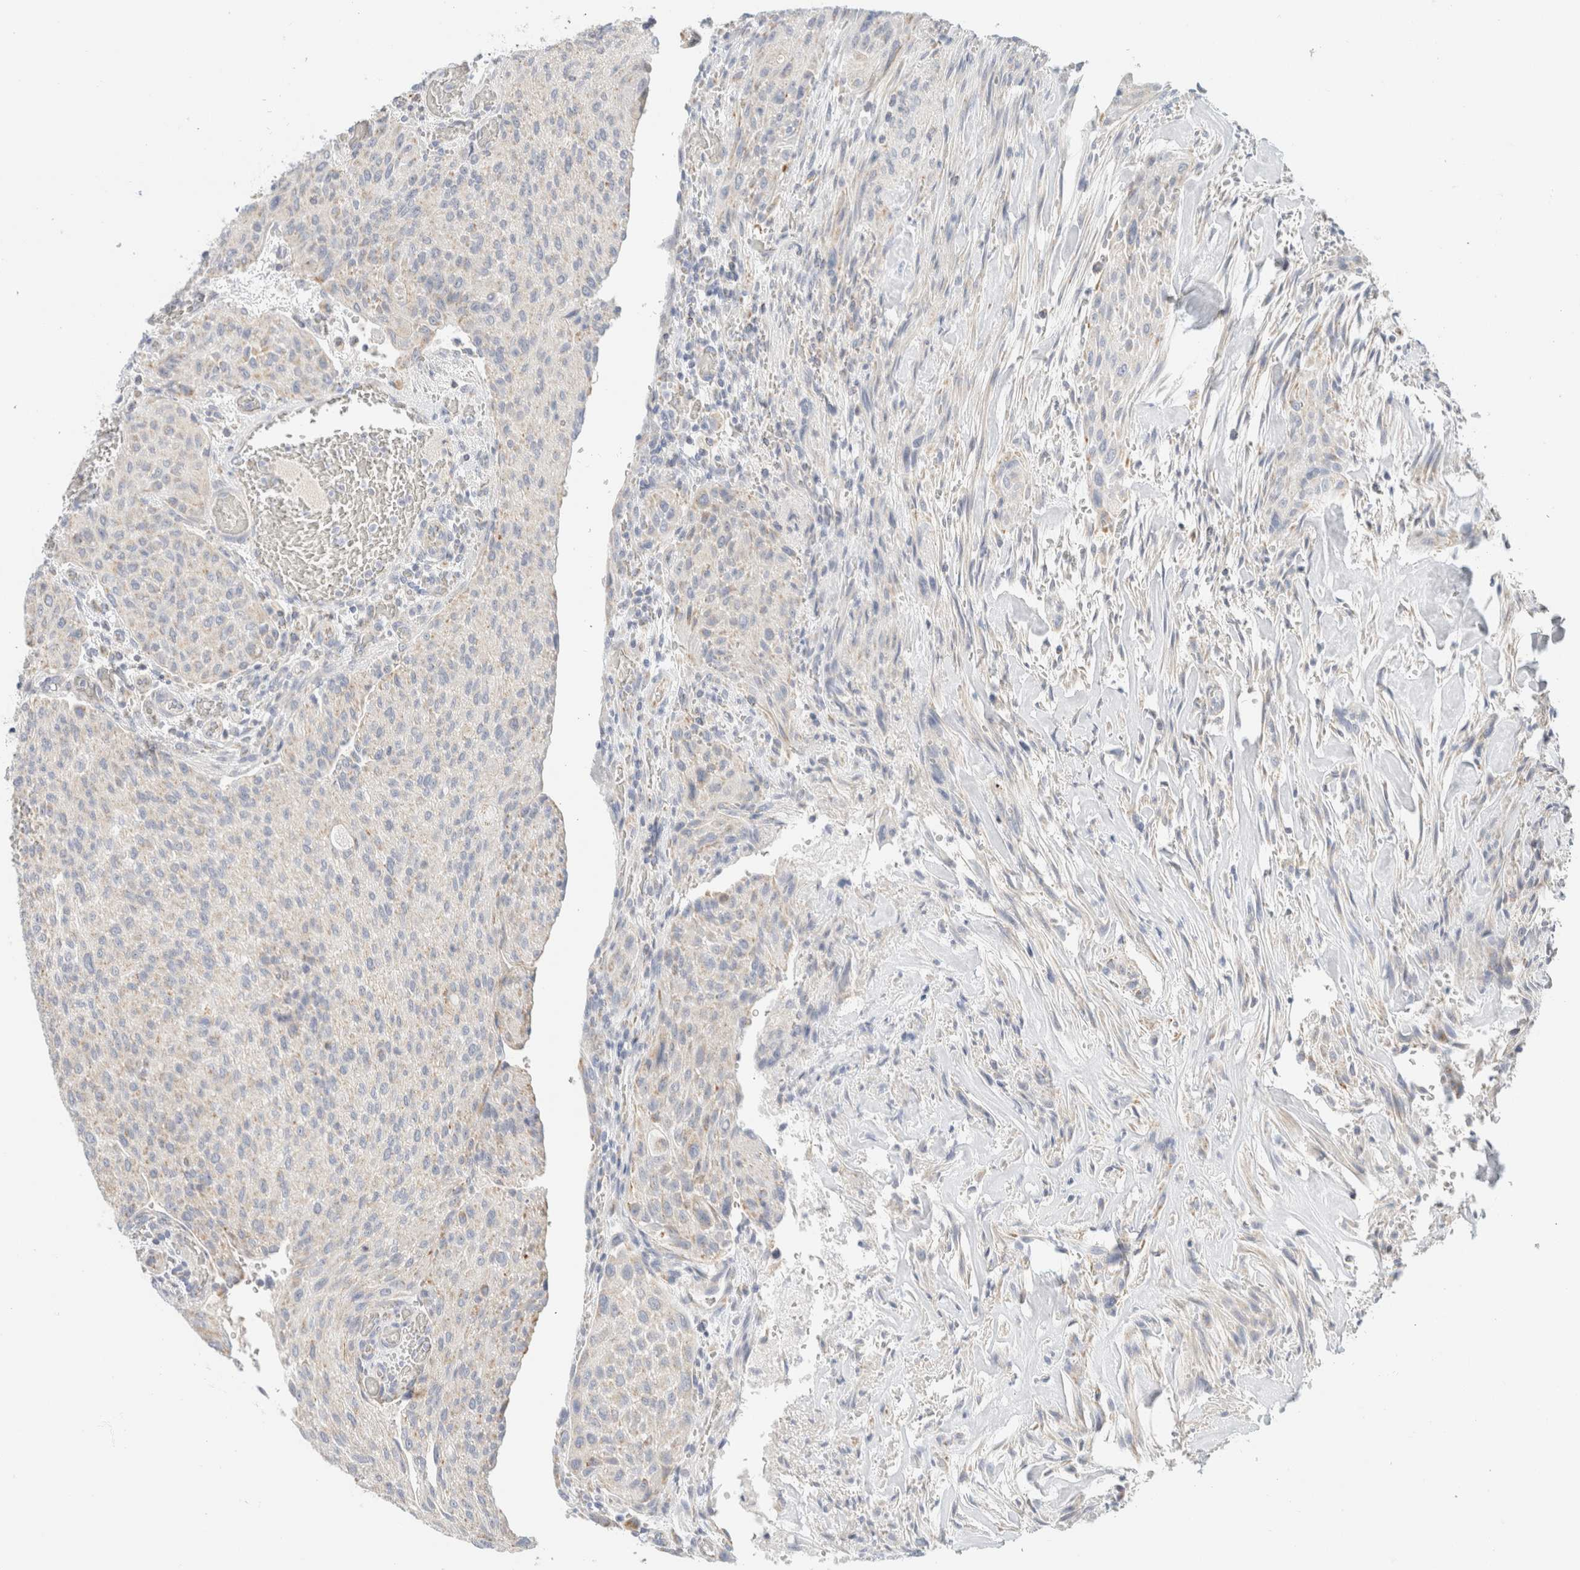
{"staining": {"intensity": "negative", "quantity": "none", "location": "none"}, "tissue": "urothelial cancer", "cell_type": "Tumor cells", "image_type": "cancer", "snomed": [{"axis": "morphology", "description": "Urothelial carcinoma, Low grade"}, {"axis": "morphology", "description": "Urothelial carcinoma, High grade"}, {"axis": "topography", "description": "Urinary bladder"}], "caption": "This is an IHC micrograph of high-grade urothelial carcinoma. There is no positivity in tumor cells.", "gene": "HDHD3", "patient": {"sex": "male", "age": 35}}